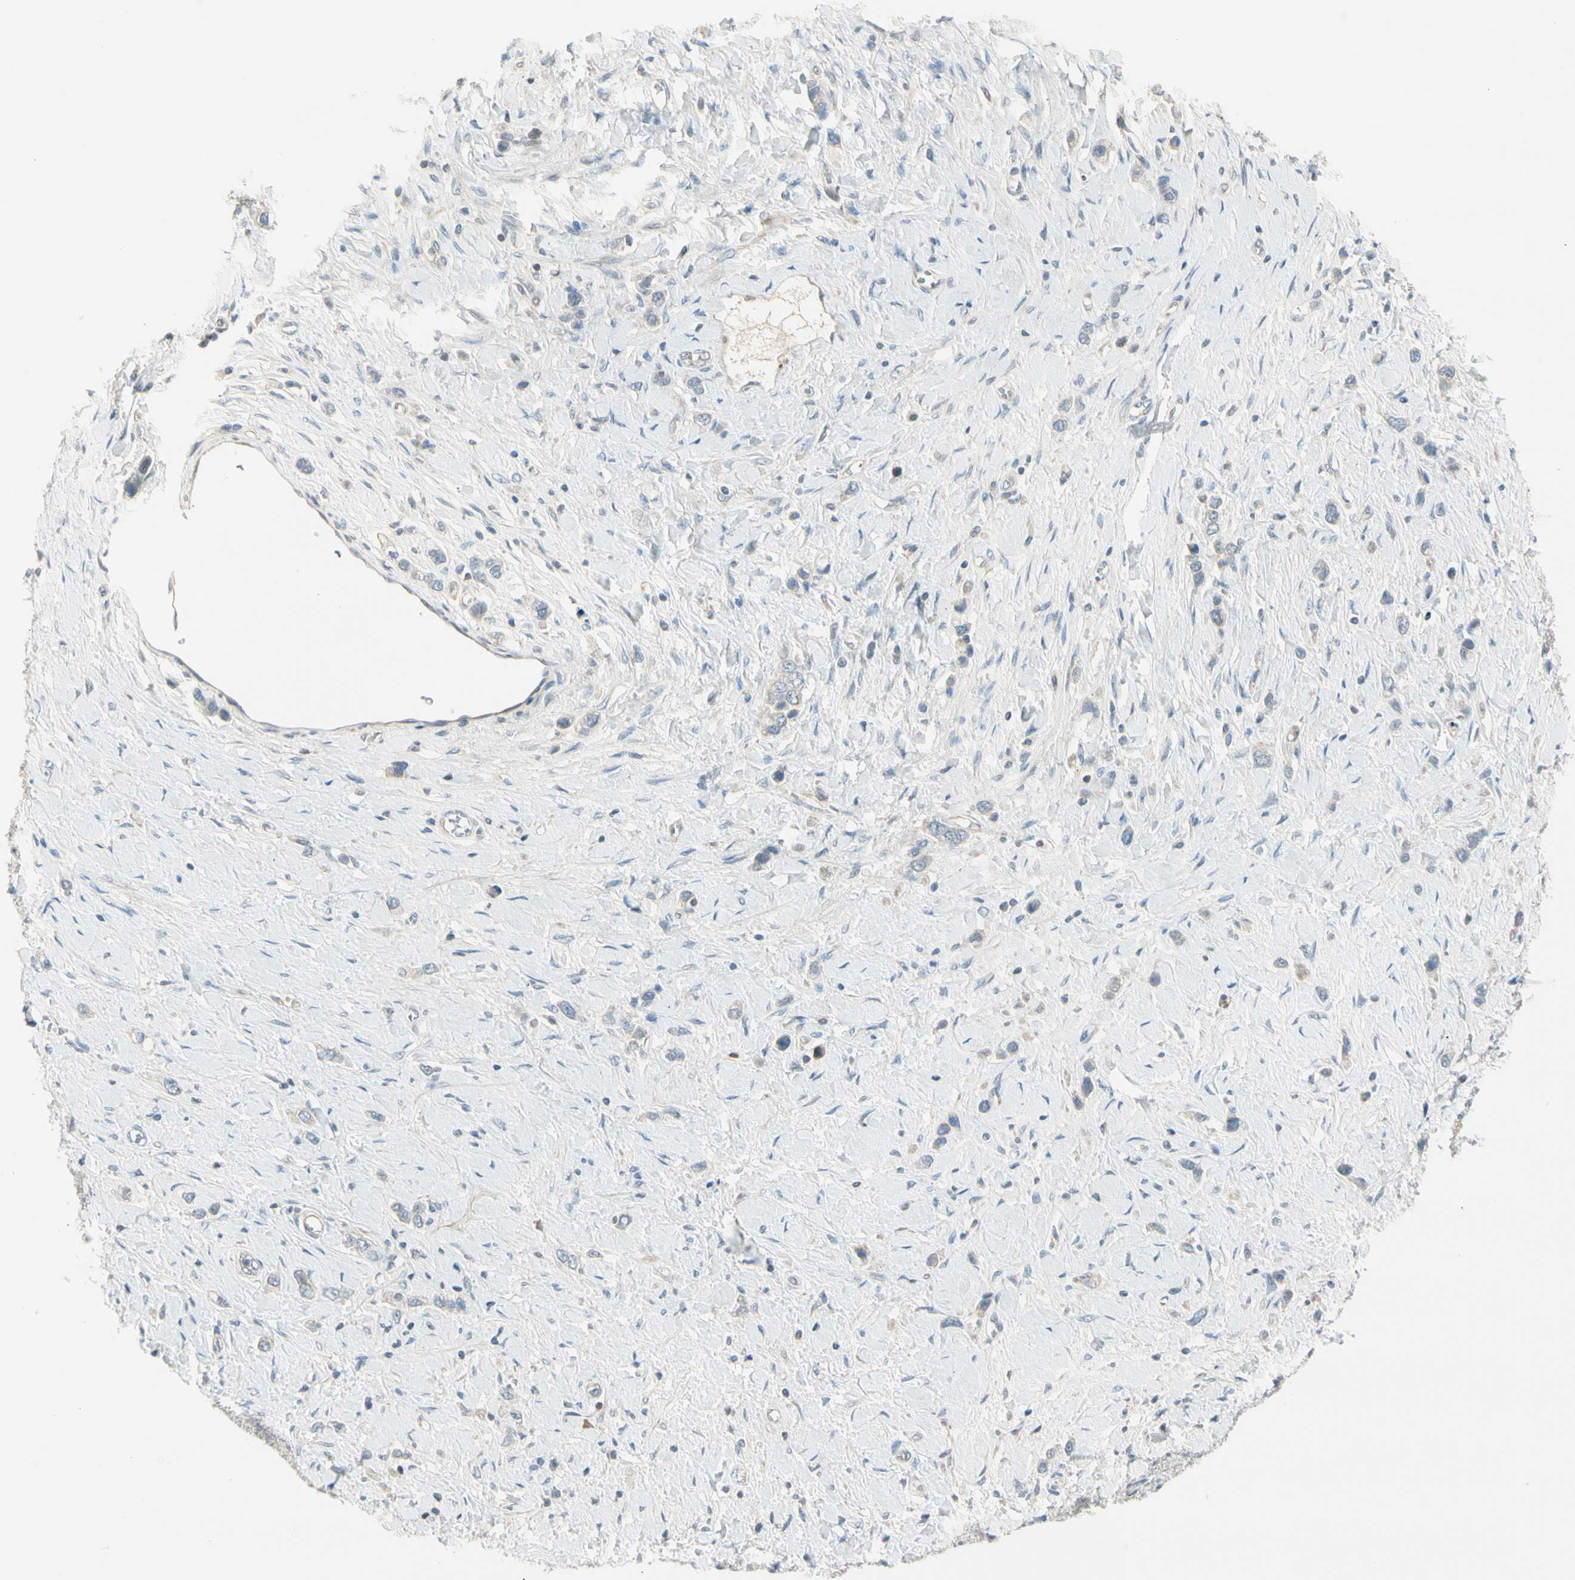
{"staining": {"intensity": "negative", "quantity": "none", "location": "none"}, "tissue": "stomach cancer", "cell_type": "Tumor cells", "image_type": "cancer", "snomed": [{"axis": "morphology", "description": "Normal tissue, NOS"}, {"axis": "morphology", "description": "Adenocarcinoma, NOS"}, {"axis": "topography", "description": "Stomach, upper"}, {"axis": "topography", "description": "Stomach"}], "caption": "Tumor cells show no significant protein expression in stomach cancer.", "gene": "ADGRA3", "patient": {"sex": "female", "age": 65}}